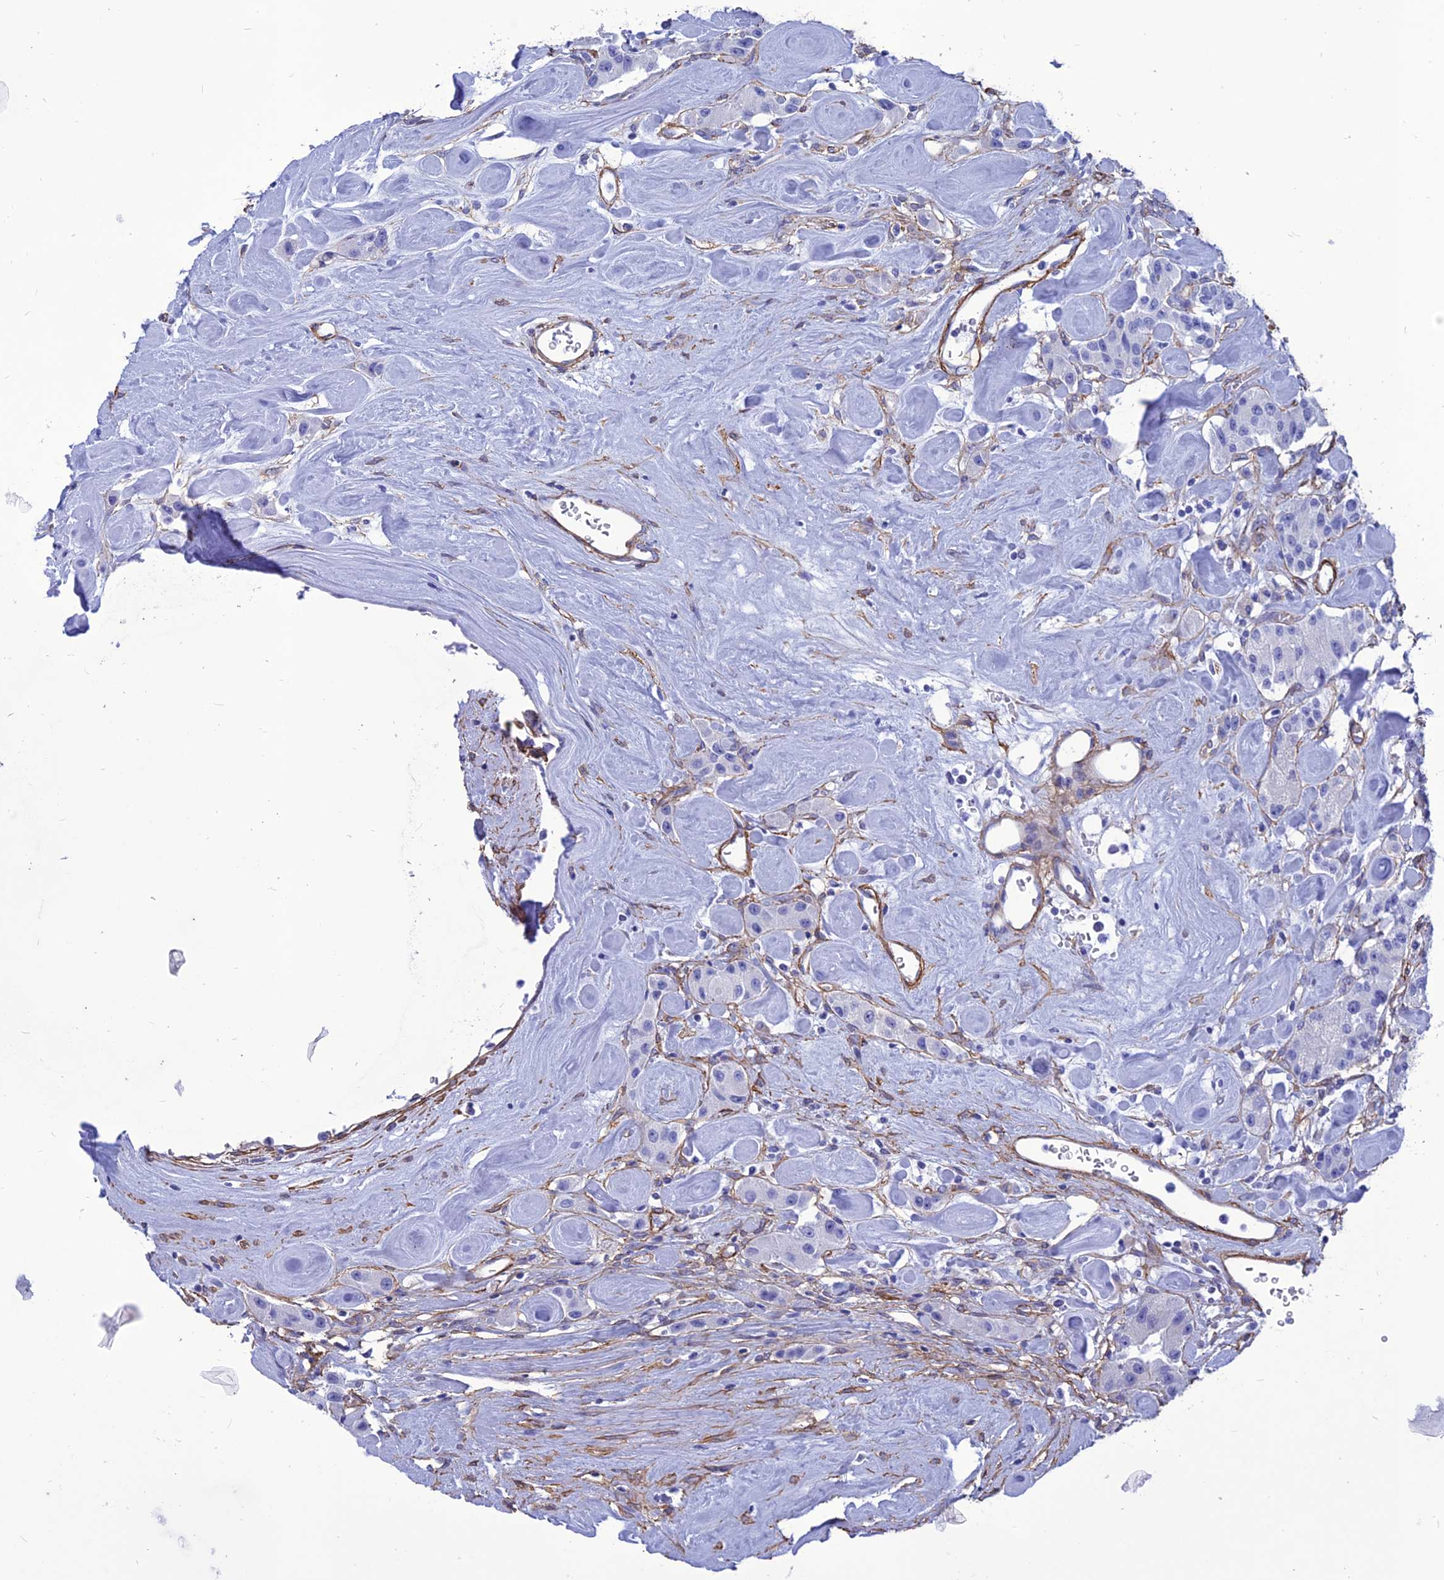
{"staining": {"intensity": "negative", "quantity": "none", "location": "none"}, "tissue": "carcinoid", "cell_type": "Tumor cells", "image_type": "cancer", "snomed": [{"axis": "morphology", "description": "Carcinoid, malignant, NOS"}, {"axis": "topography", "description": "Pancreas"}], "caption": "DAB (3,3'-diaminobenzidine) immunohistochemical staining of human carcinoid exhibits no significant expression in tumor cells. The staining is performed using DAB brown chromogen with nuclei counter-stained in using hematoxylin.", "gene": "NKD1", "patient": {"sex": "male", "age": 41}}